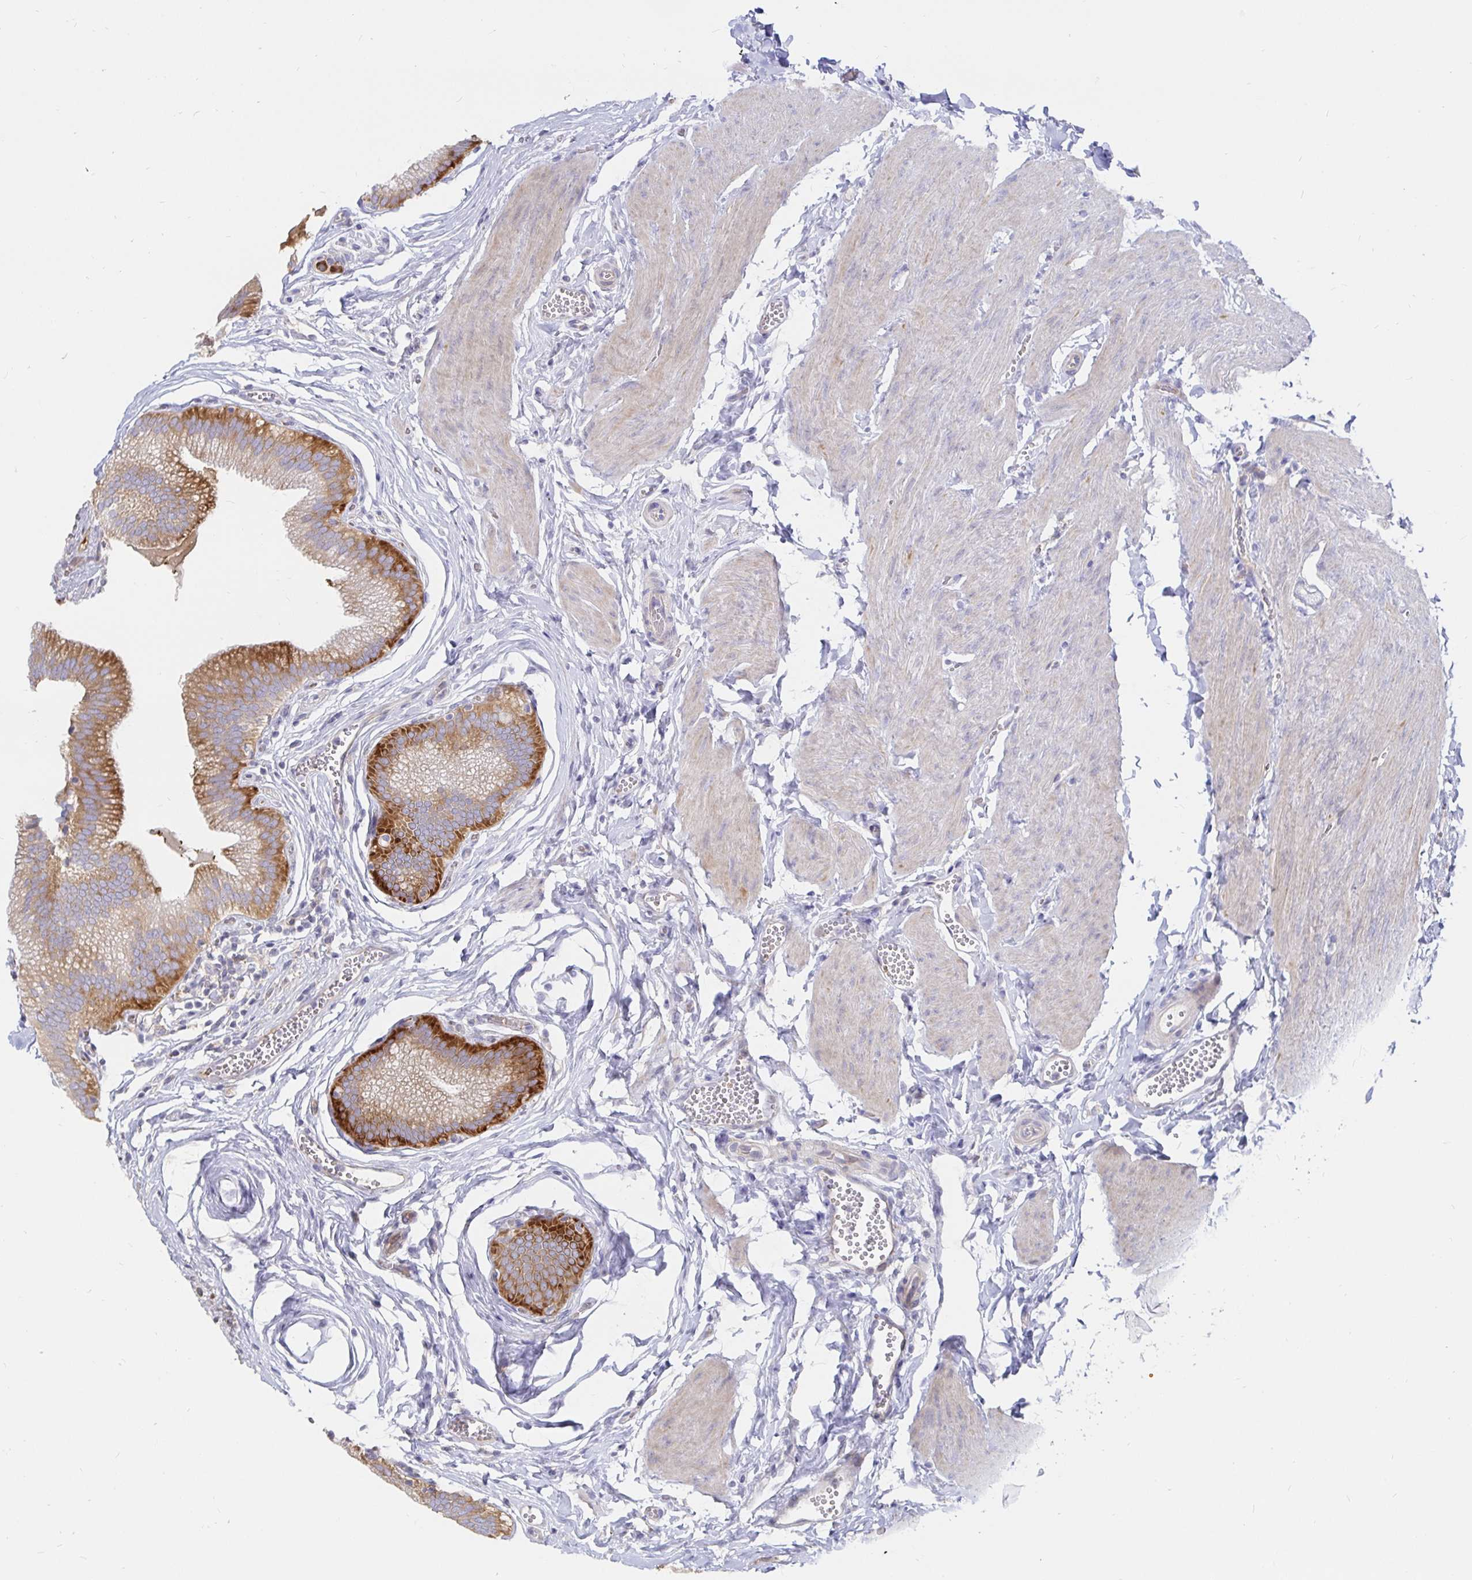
{"staining": {"intensity": "strong", "quantity": "25%-75%", "location": "cytoplasmic/membranous"}, "tissue": "gallbladder", "cell_type": "Glandular cells", "image_type": "normal", "snomed": [{"axis": "morphology", "description": "Normal tissue, NOS"}, {"axis": "topography", "description": "Gallbladder"}, {"axis": "topography", "description": "Peripheral nerve tissue"}], "caption": "DAB (3,3'-diaminobenzidine) immunohistochemical staining of normal human gallbladder reveals strong cytoplasmic/membranous protein positivity in approximately 25%-75% of glandular cells.", "gene": "KCTD19", "patient": {"sex": "male", "age": 17}}